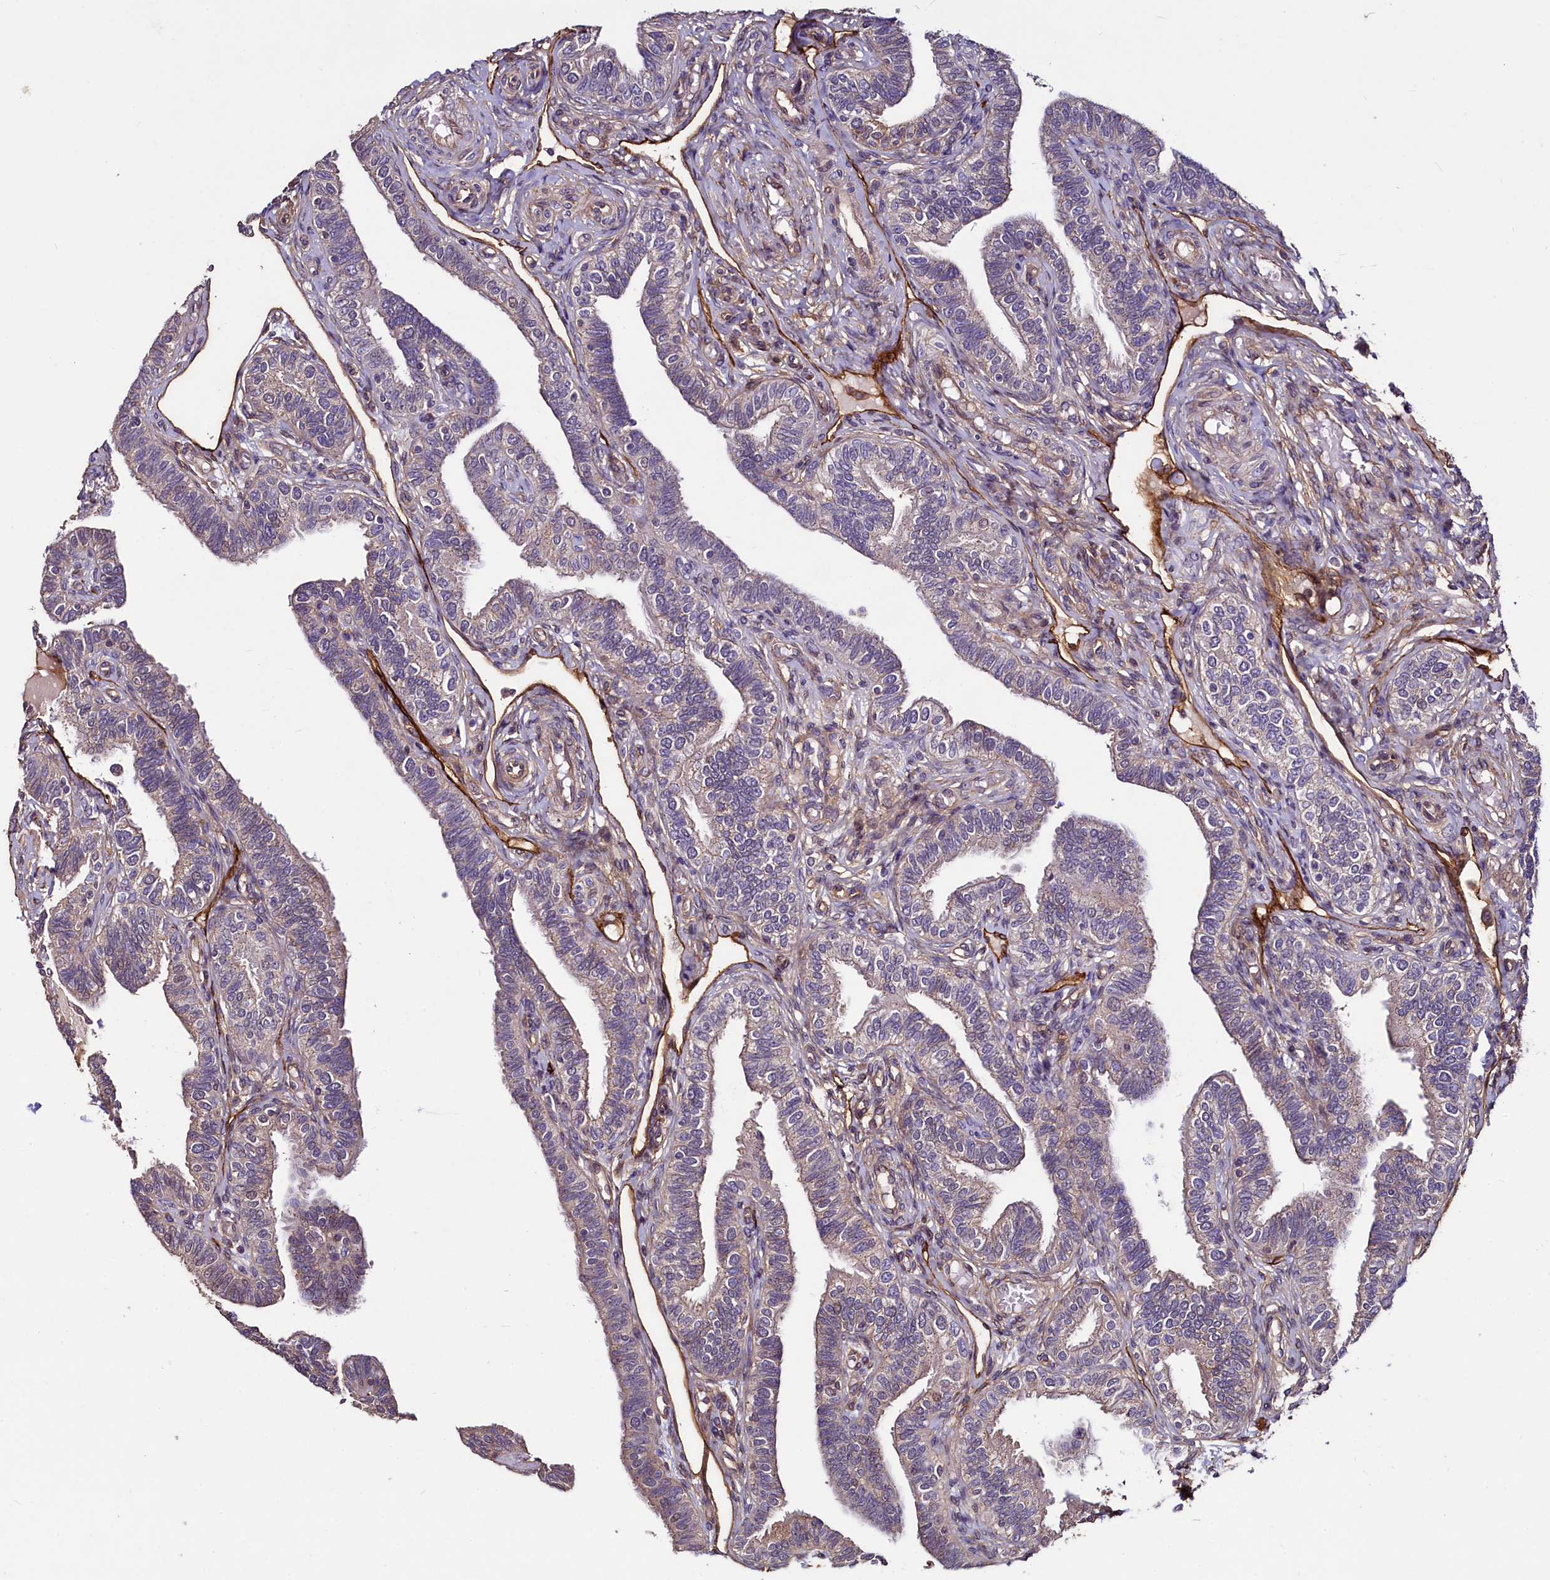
{"staining": {"intensity": "weak", "quantity": "25%-75%", "location": "cytoplasmic/membranous"}, "tissue": "fallopian tube", "cell_type": "Glandular cells", "image_type": "normal", "snomed": [{"axis": "morphology", "description": "Normal tissue, NOS"}, {"axis": "topography", "description": "Fallopian tube"}], "caption": "This is an image of immunohistochemistry (IHC) staining of normal fallopian tube, which shows weak expression in the cytoplasmic/membranous of glandular cells.", "gene": "PALM", "patient": {"sex": "female", "age": 39}}